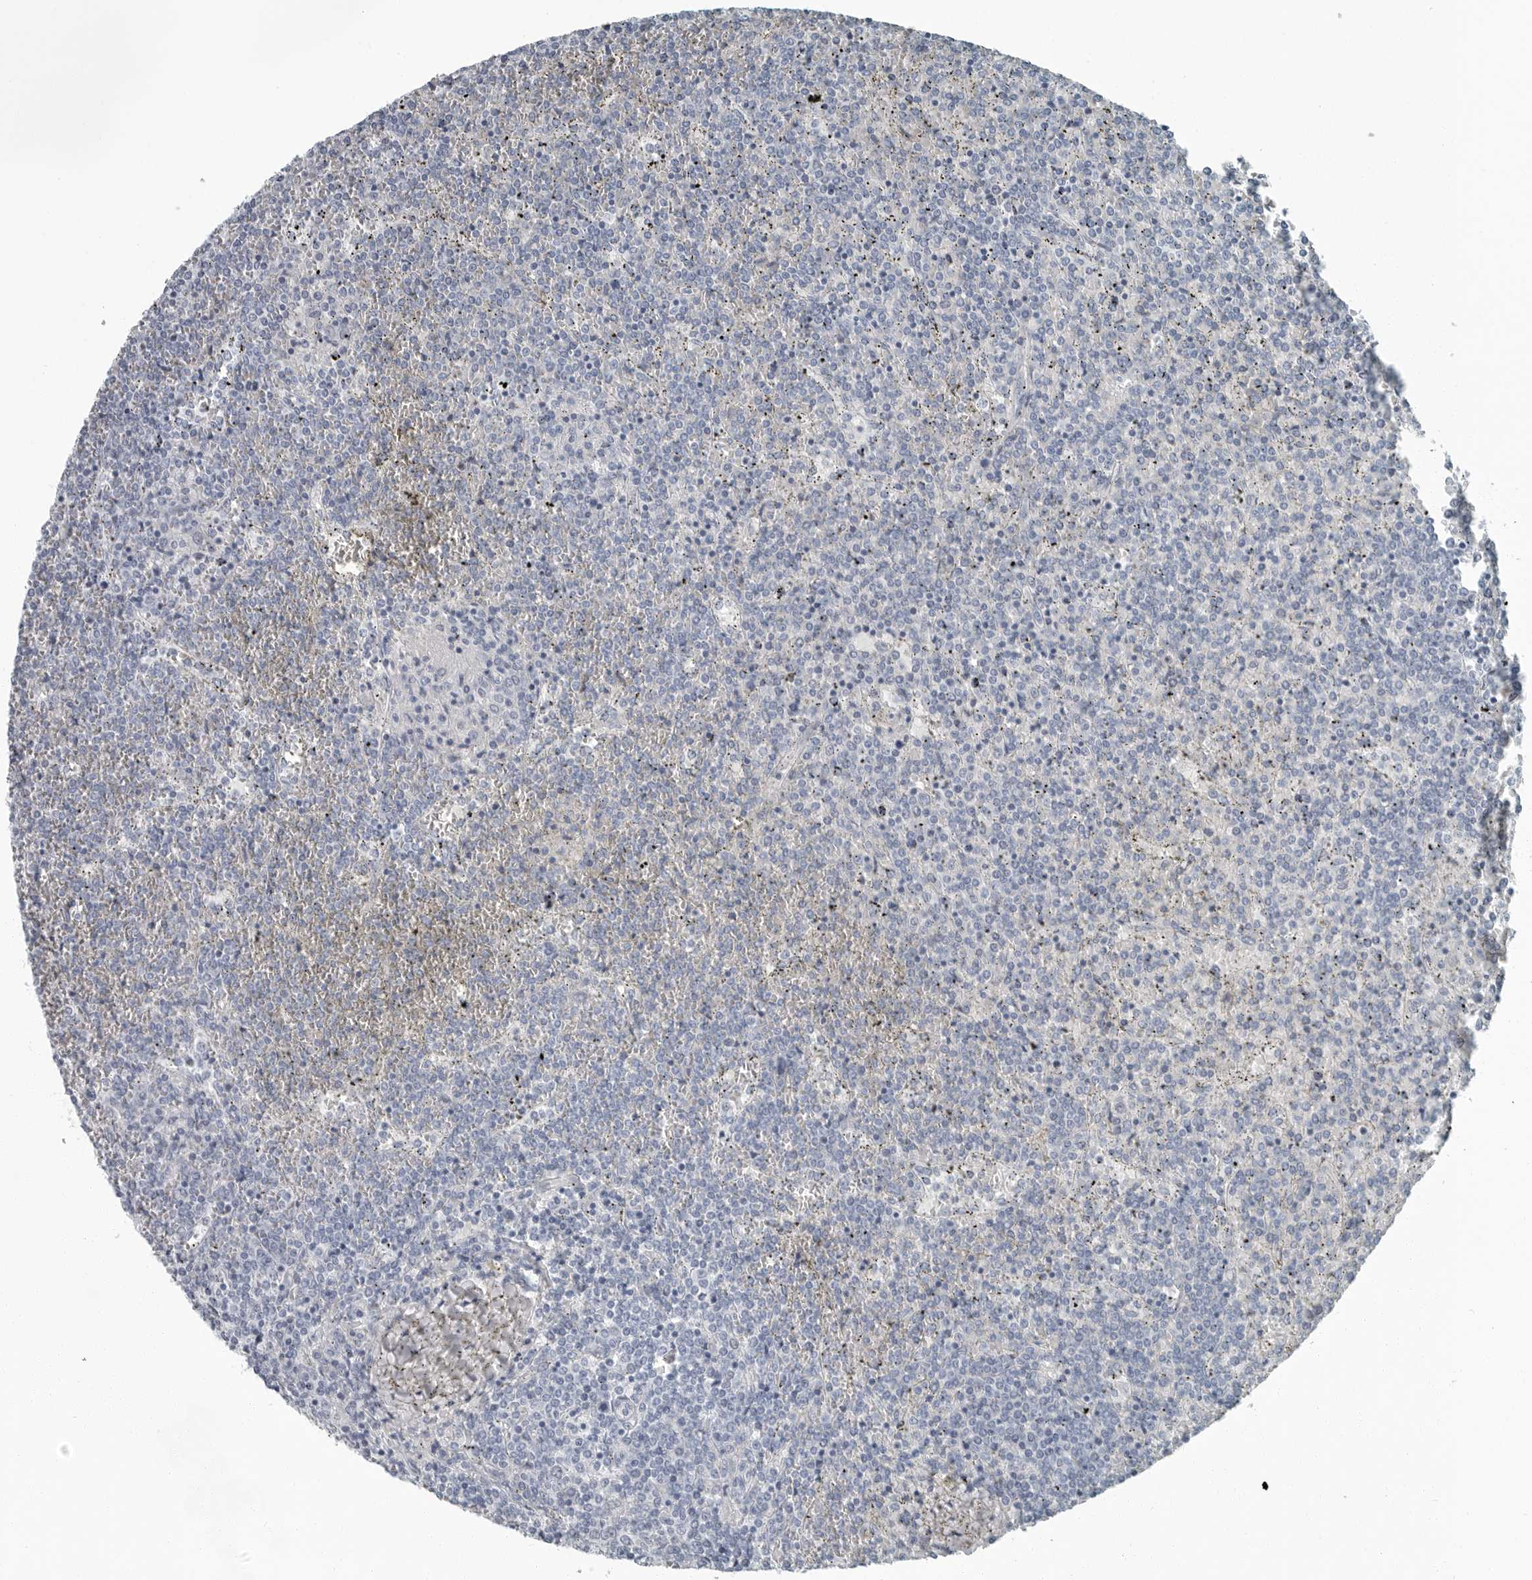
{"staining": {"intensity": "negative", "quantity": "none", "location": "none"}, "tissue": "lymphoma", "cell_type": "Tumor cells", "image_type": "cancer", "snomed": [{"axis": "morphology", "description": "Malignant lymphoma, non-Hodgkin's type, Low grade"}, {"axis": "topography", "description": "Spleen"}], "caption": "Tumor cells show no significant protein expression in malignant lymphoma, non-Hodgkin's type (low-grade).", "gene": "FABP6", "patient": {"sex": "female", "age": 19}}